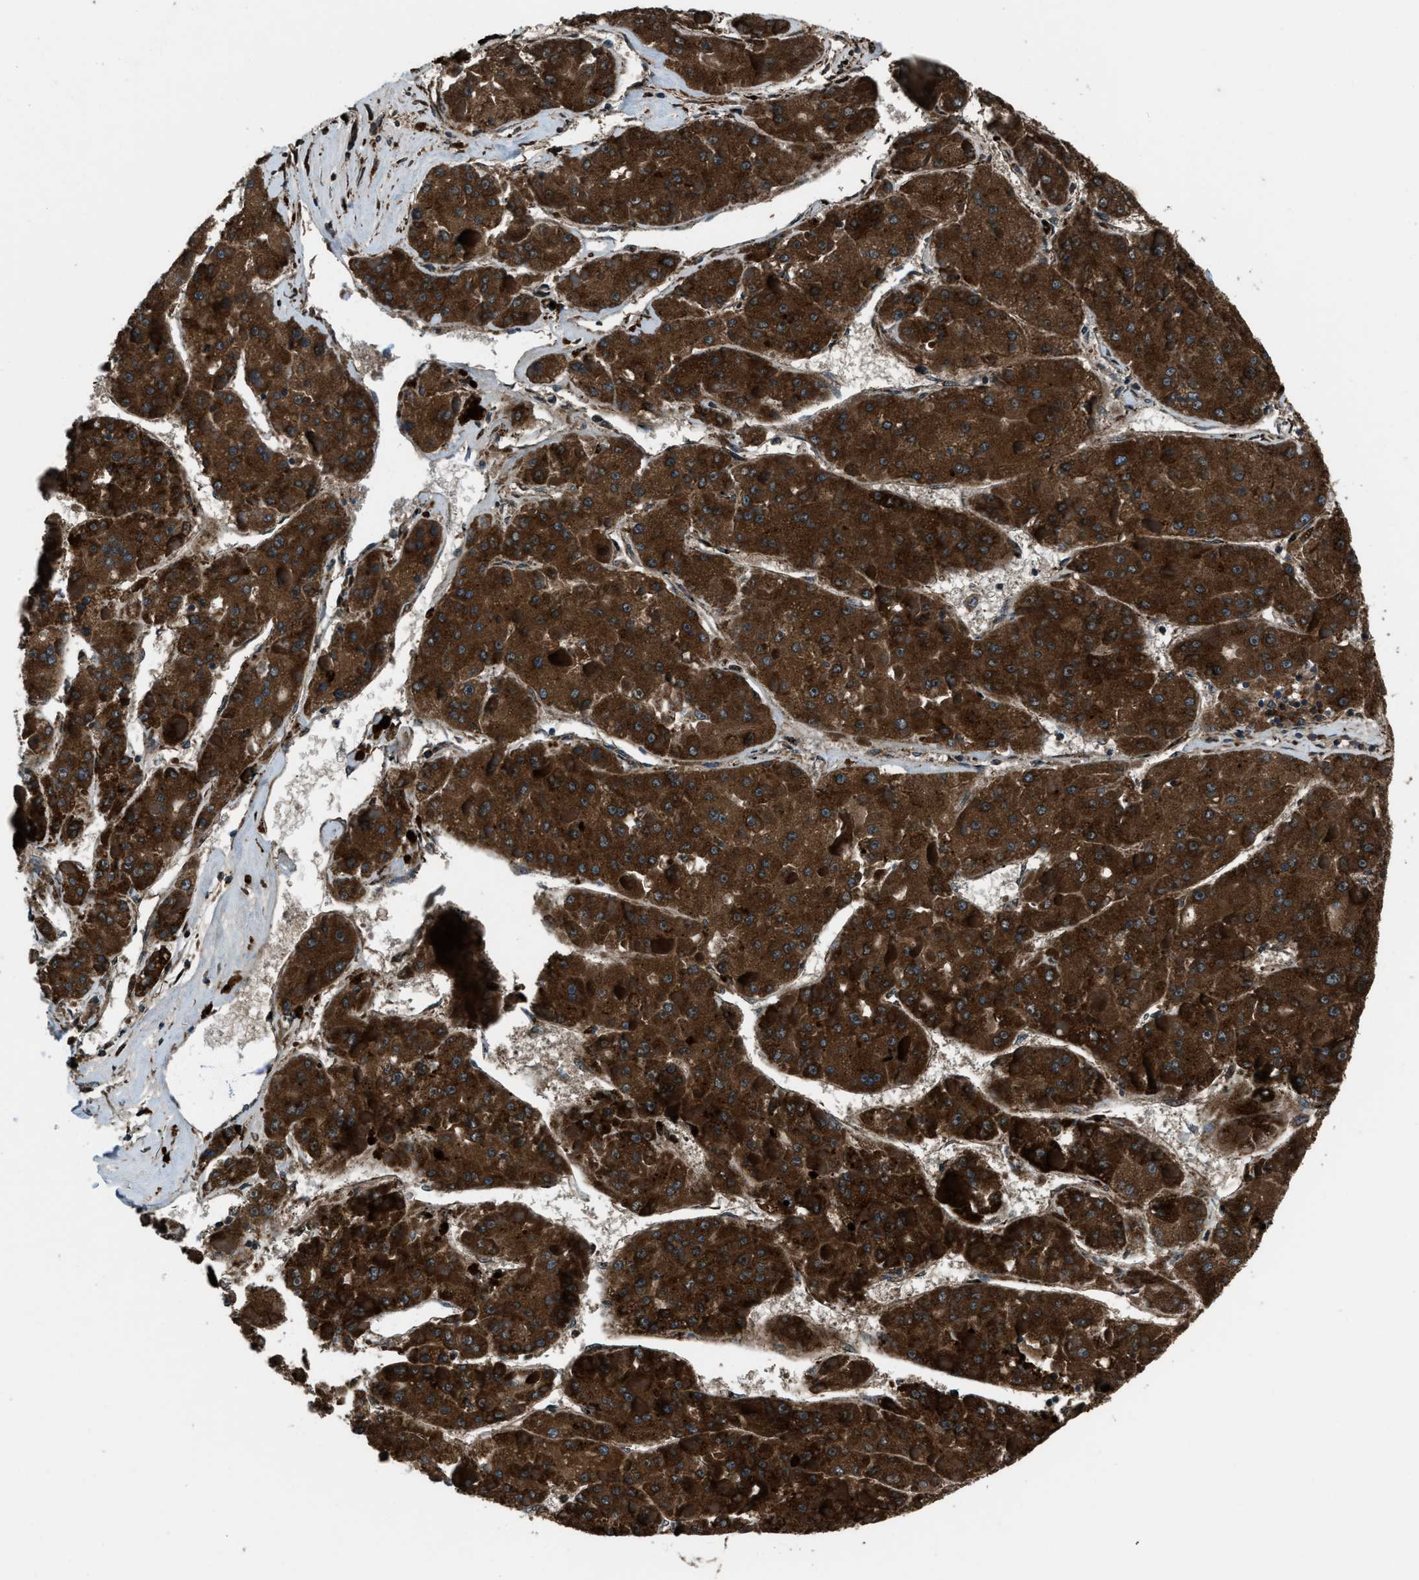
{"staining": {"intensity": "strong", "quantity": ">75%", "location": "cytoplasmic/membranous,nuclear"}, "tissue": "liver cancer", "cell_type": "Tumor cells", "image_type": "cancer", "snomed": [{"axis": "morphology", "description": "Carcinoma, Hepatocellular, NOS"}, {"axis": "topography", "description": "Liver"}], "caption": "A brown stain highlights strong cytoplasmic/membranous and nuclear expression of a protein in hepatocellular carcinoma (liver) tumor cells.", "gene": "SNX30", "patient": {"sex": "female", "age": 73}}